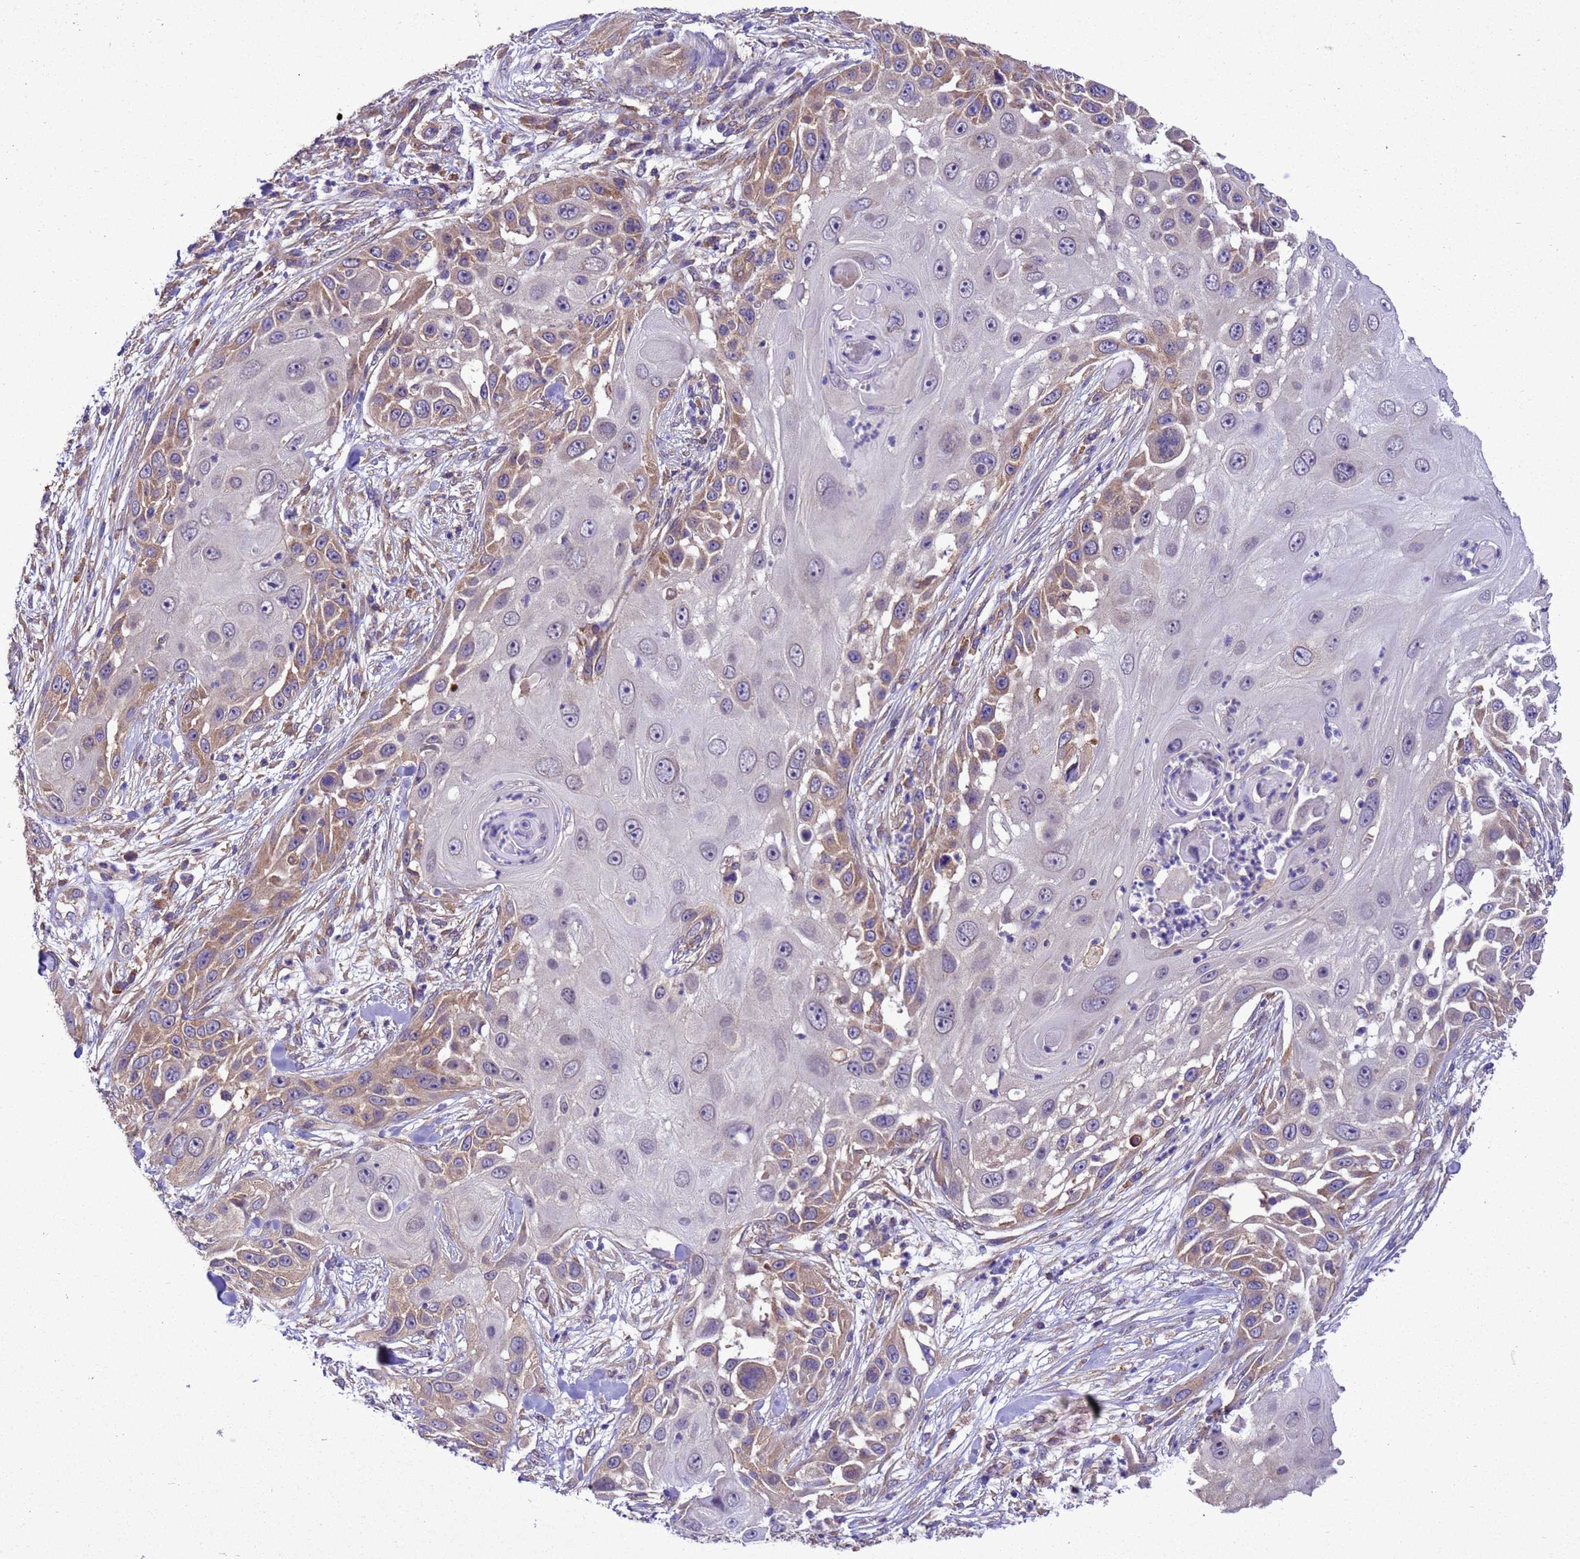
{"staining": {"intensity": "moderate", "quantity": "<25%", "location": "cytoplasmic/membranous"}, "tissue": "skin cancer", "cell_type": "Tumor cells", "image_type": "cancer", "snomed": [{"axis": "morphology", "description": "Squamous cell carcinoma, NOS"}, {"axis": "topography", "description": "Skin"}], "caption": "Immunohistochemical staining of human squamous cell carcinoma (skin) displays low levels of moderate cytoplasmic/membranous expression in about <25% of tumor cells. The protein of interest is shown in brown color, while the nuclei are stained blue.", "gene": "ARHGAP12", "patient": {"sex": "female", "age": 44}}